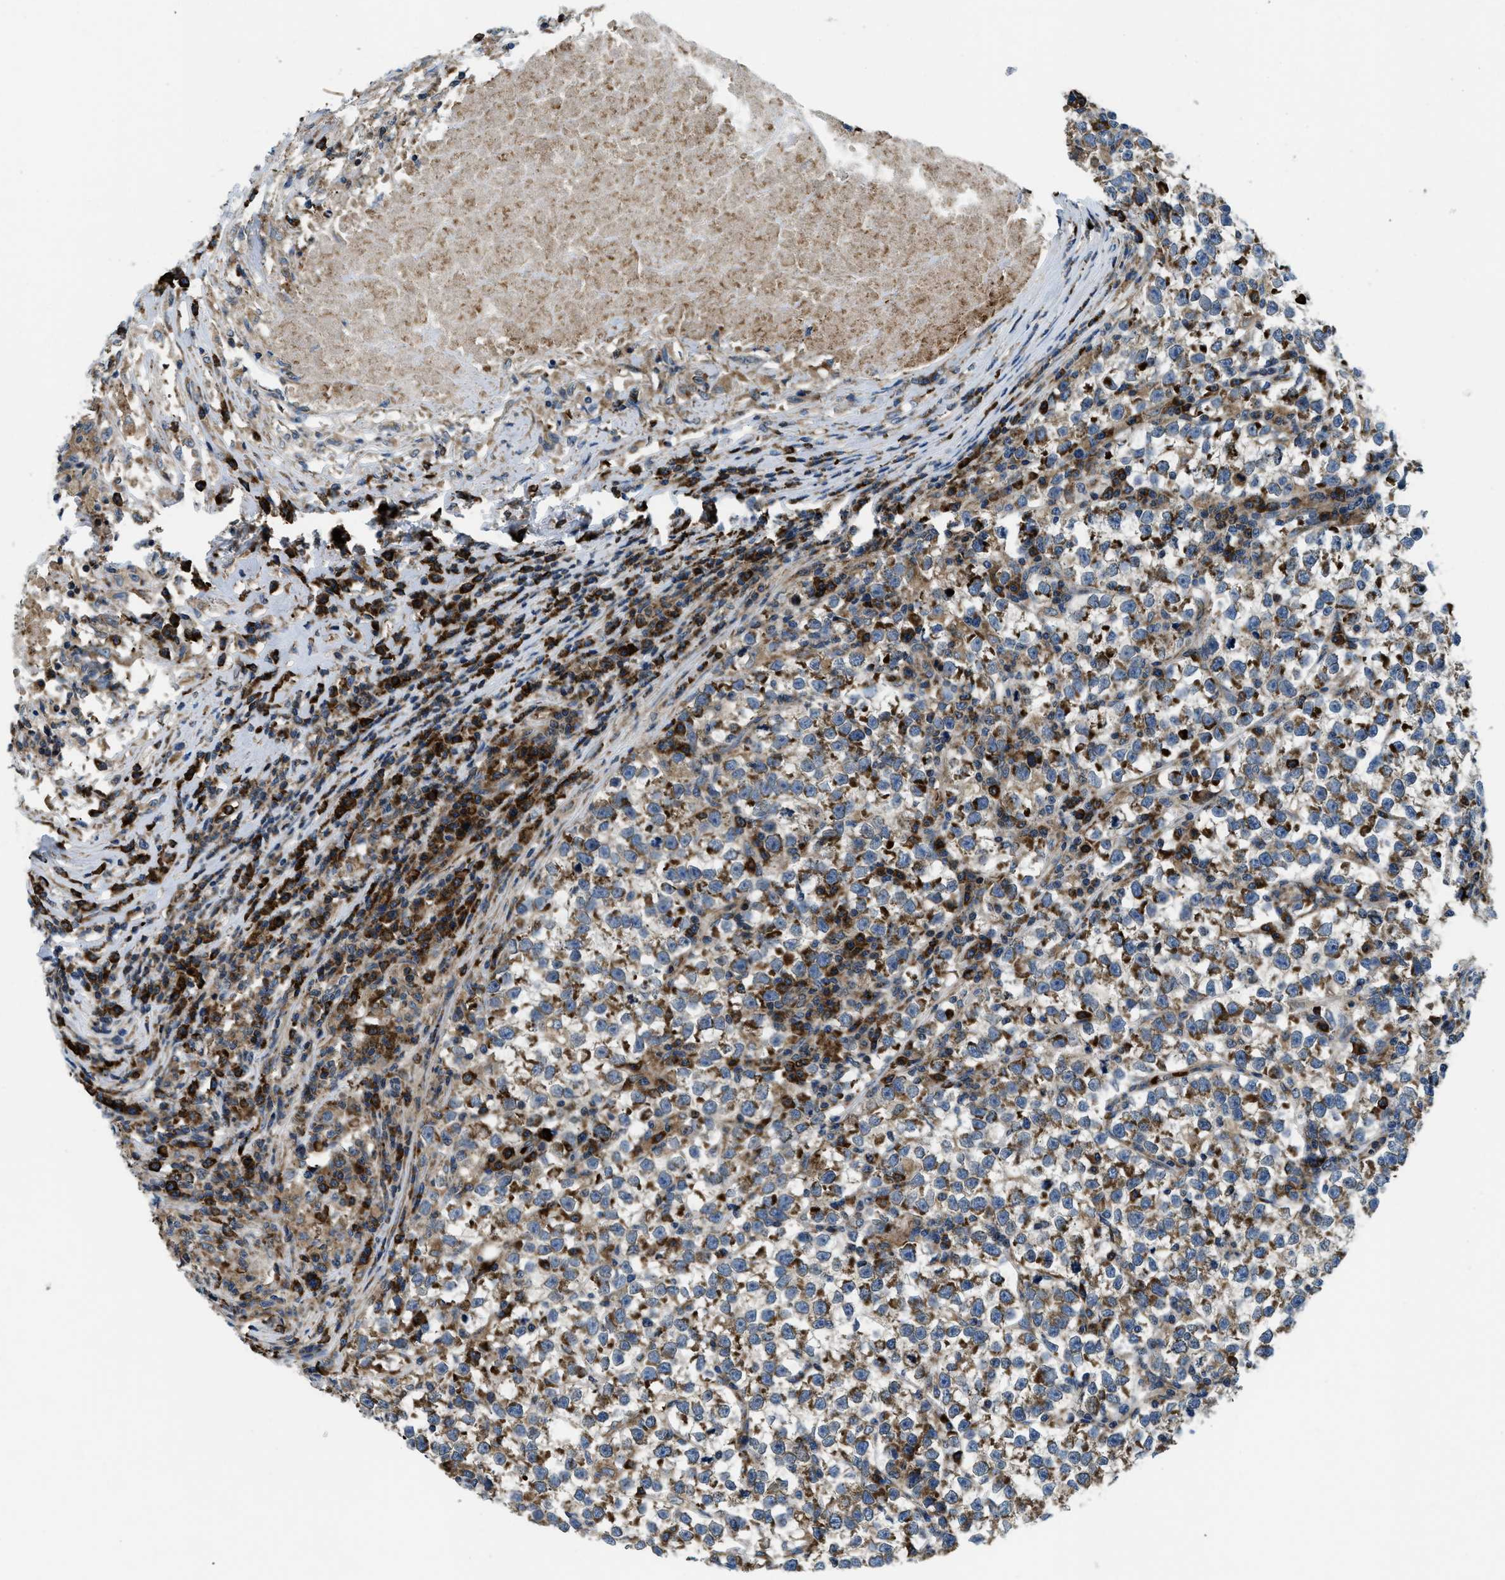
{"staining": {"intensity": "moderate", "quantity": "25%-75%", "location": "cytoplasmic/membranous"}, "tissue": "testis cancer", "cell_type": "Tumor cells", "image_type": "cancer", "snomed": [{"axis": "morphology", "description": "Normal tissue, NOS"}, {"axis": "morphology", "description": "Seminoma, NOS"}, {"axis": "topography", "description": "Testis"}], "caption": "Testis cancer (seminoma) stained for a protein (brown) reveals moderate cytoplasmic/membranous positive expression in approximately 25%-75% of tumor cells.", "gene": "CSPG4", "patient": {"sex": "male", "age": 43}}